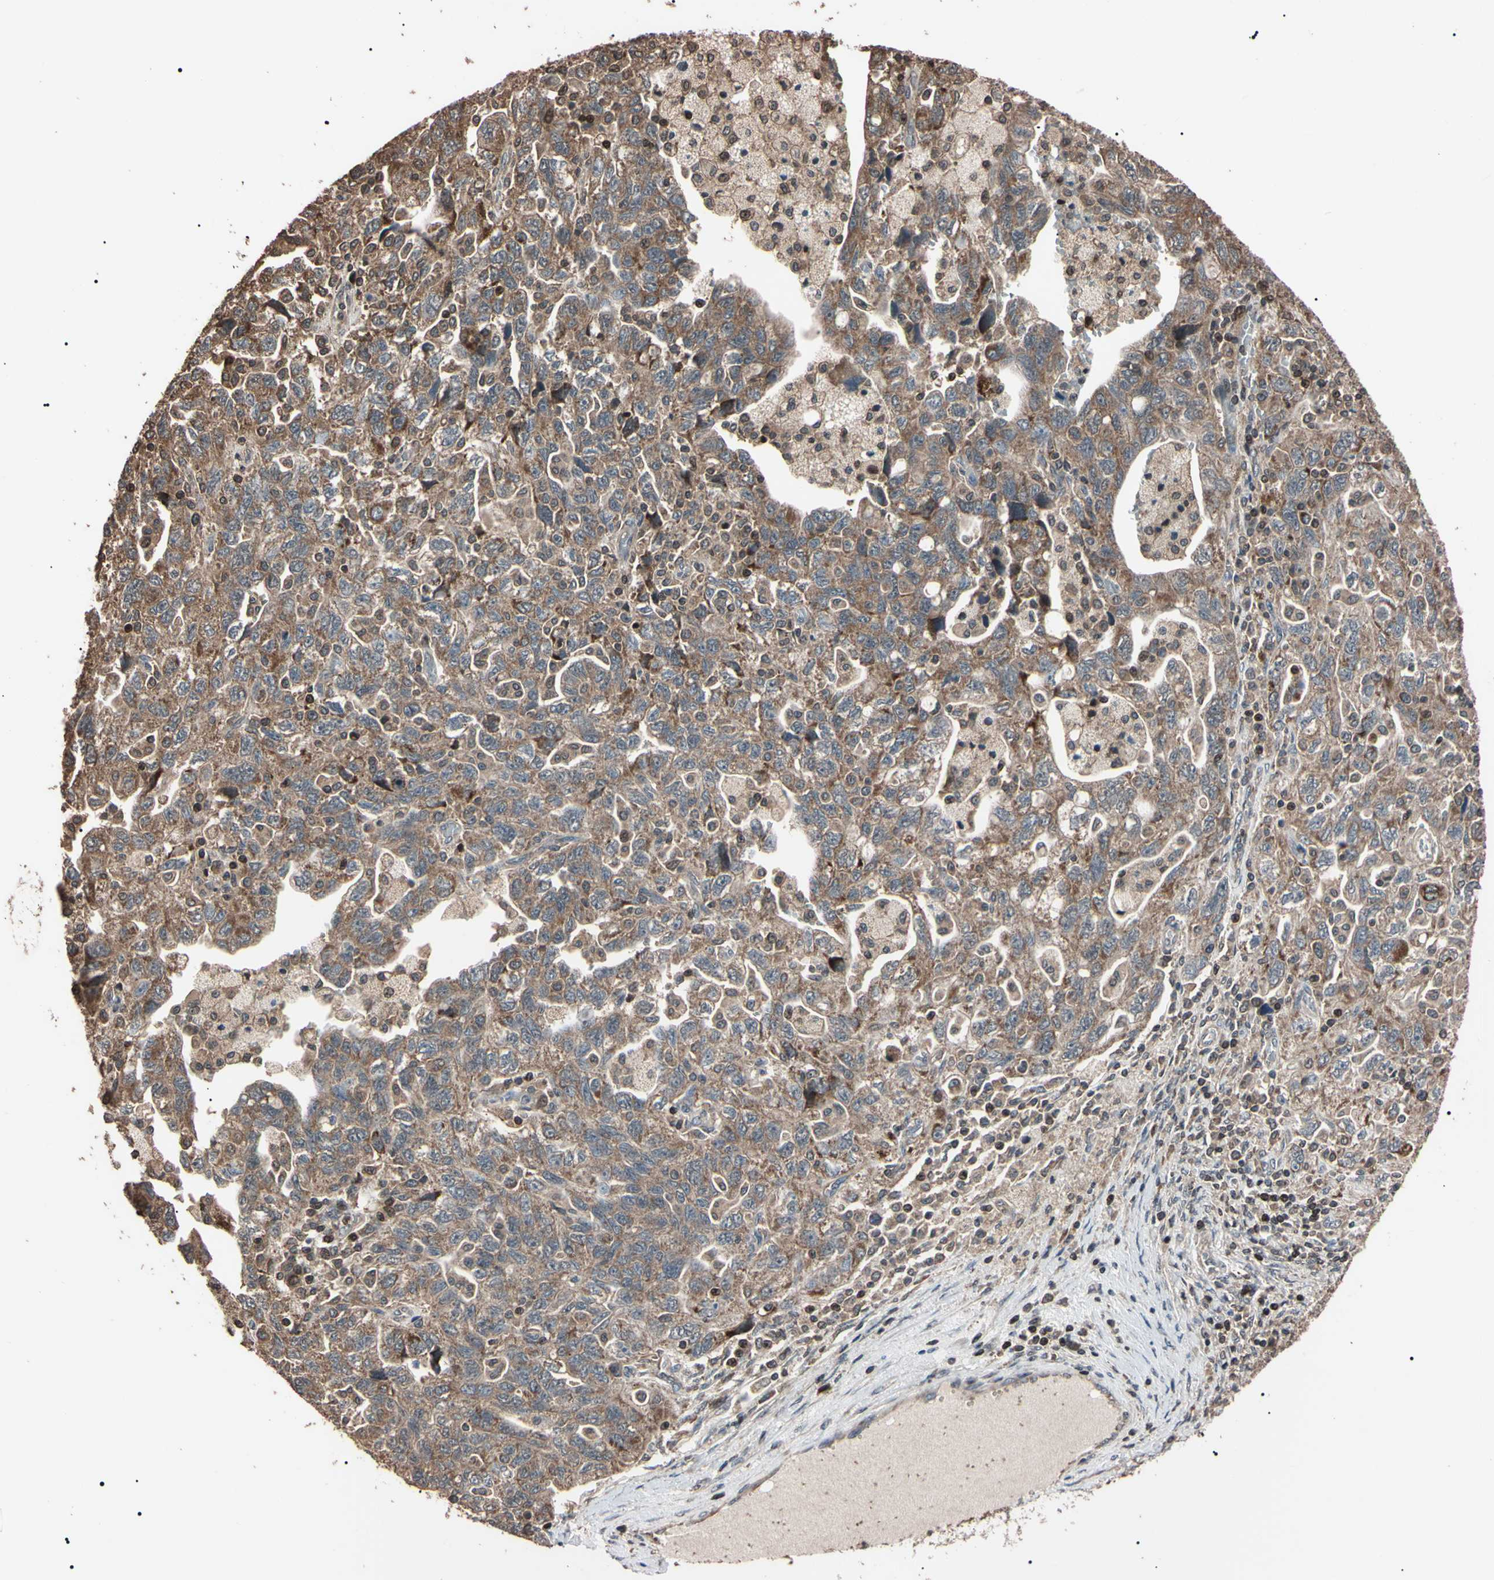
{"staining": {"intensity": "moderate", "quantity": ">75%", "location": "cytoplasmic/membranous"}, "tissue": "ovarian cancer", "cell_type": "Tumor cells", "image_type": "cancer", "snomed": [{"axis": "morphology", "description": "Carcinoma, NOS"}, {"axis": "morphology", "description": "Cystadenocarcinoma, serous, NOS"}, {"axis": "topography", "description": "Ovary"}], "caption": "High-magnification brightfield microscopy of ovarian cancer stained with DAB (brown) and counterstained with hematoxylin (blue). tumor cells exhibit moderate cytoplasmic/membranous positivity is identified in approximately>75% of cells.", "gene": "TNFRSF1A", "patient": {"sex": "female", "age": 69}}